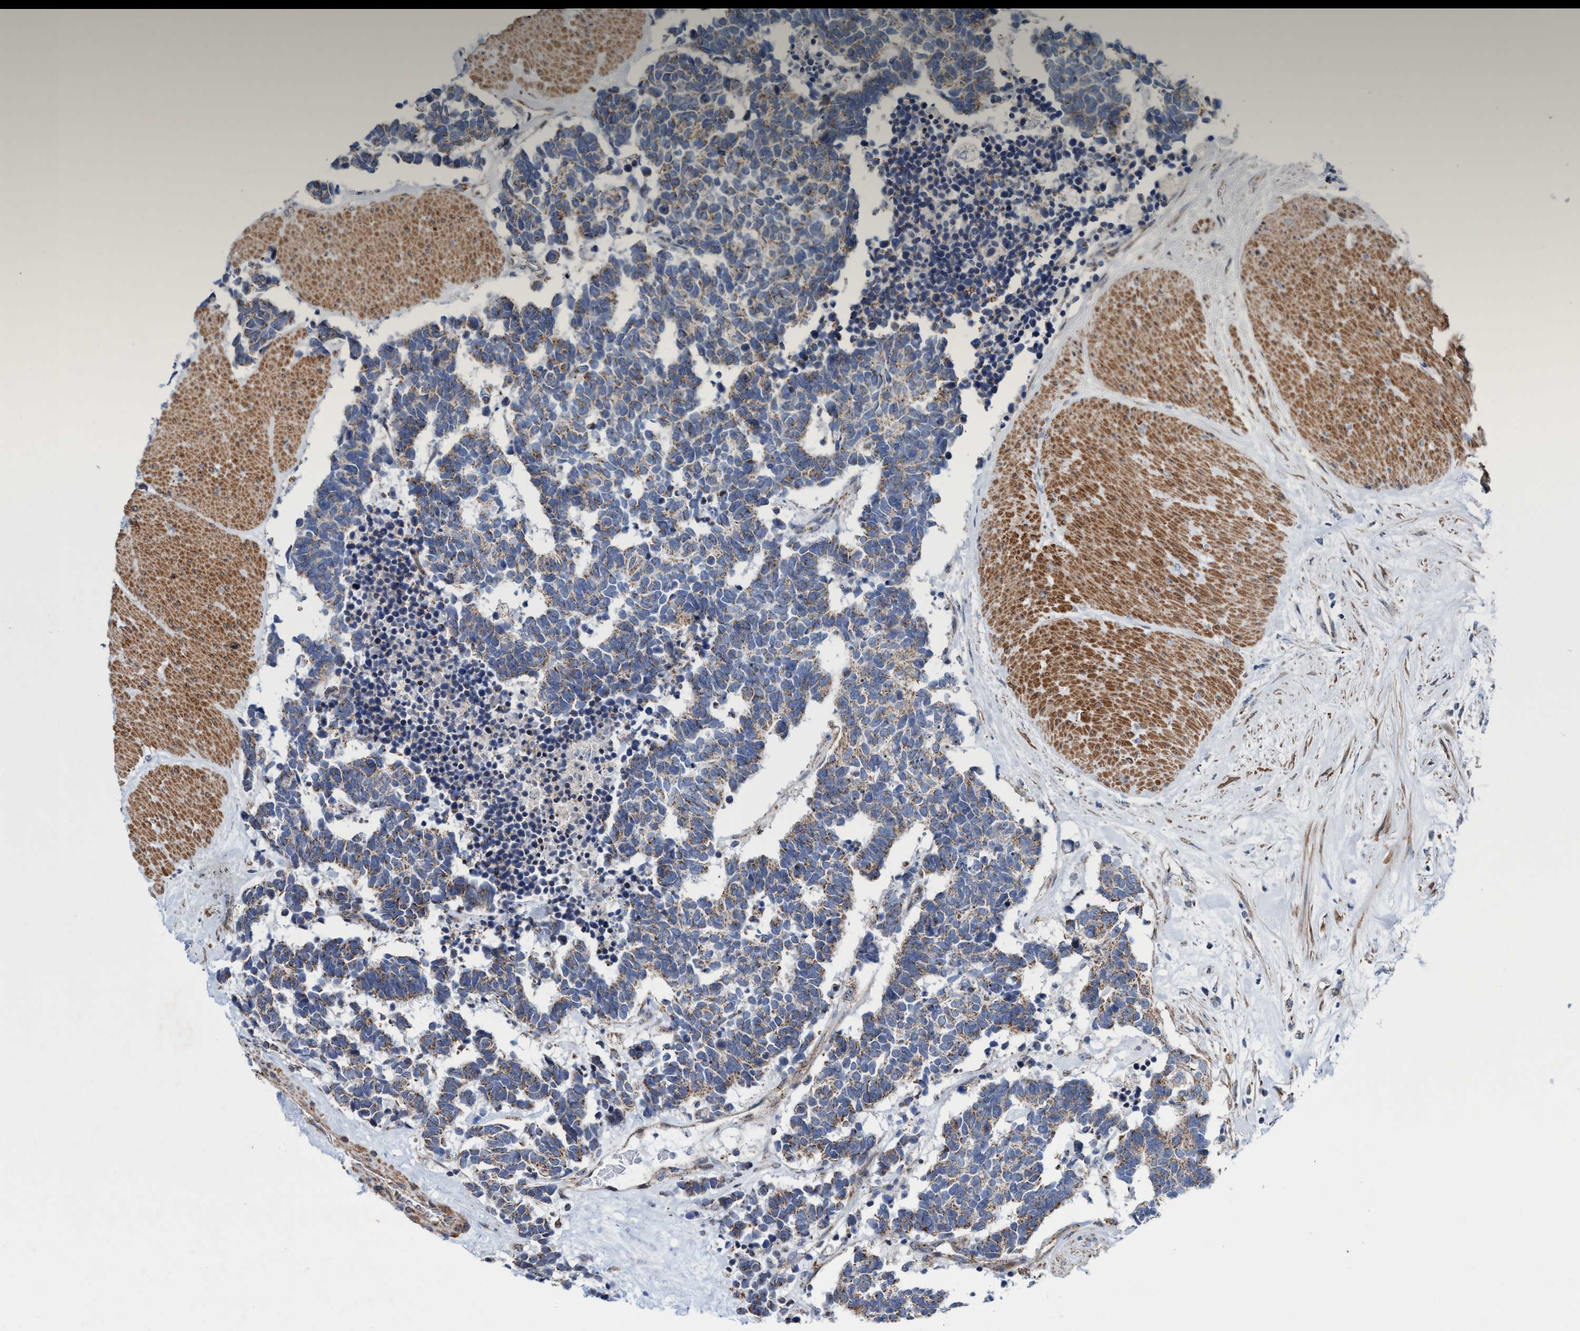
{"staining": {"intensity": "weak", "quantity": ">75%", "location": "cytoplasmic/membranous"}, "tissue": "carcinoid", "cell_type": "Tumor cells", "image_type": "cancer", "snomed": [{"axis": "morphology", "description": "Carcinoma, NOS"}, {"axis": "morphology", "description": "Carcinoid, malignant, NOS"}, {"axis": "topography", "description": "Urinary bladder"}], "caption": "The micrograph exhibits immunohistochemical staining of carcinoma. There is weak cytoplasmic/membranous staining is identified in approximately >75% of tumor cells.", "gene": "POLR1F", "patient": {"sex": "male", "age": 57}}